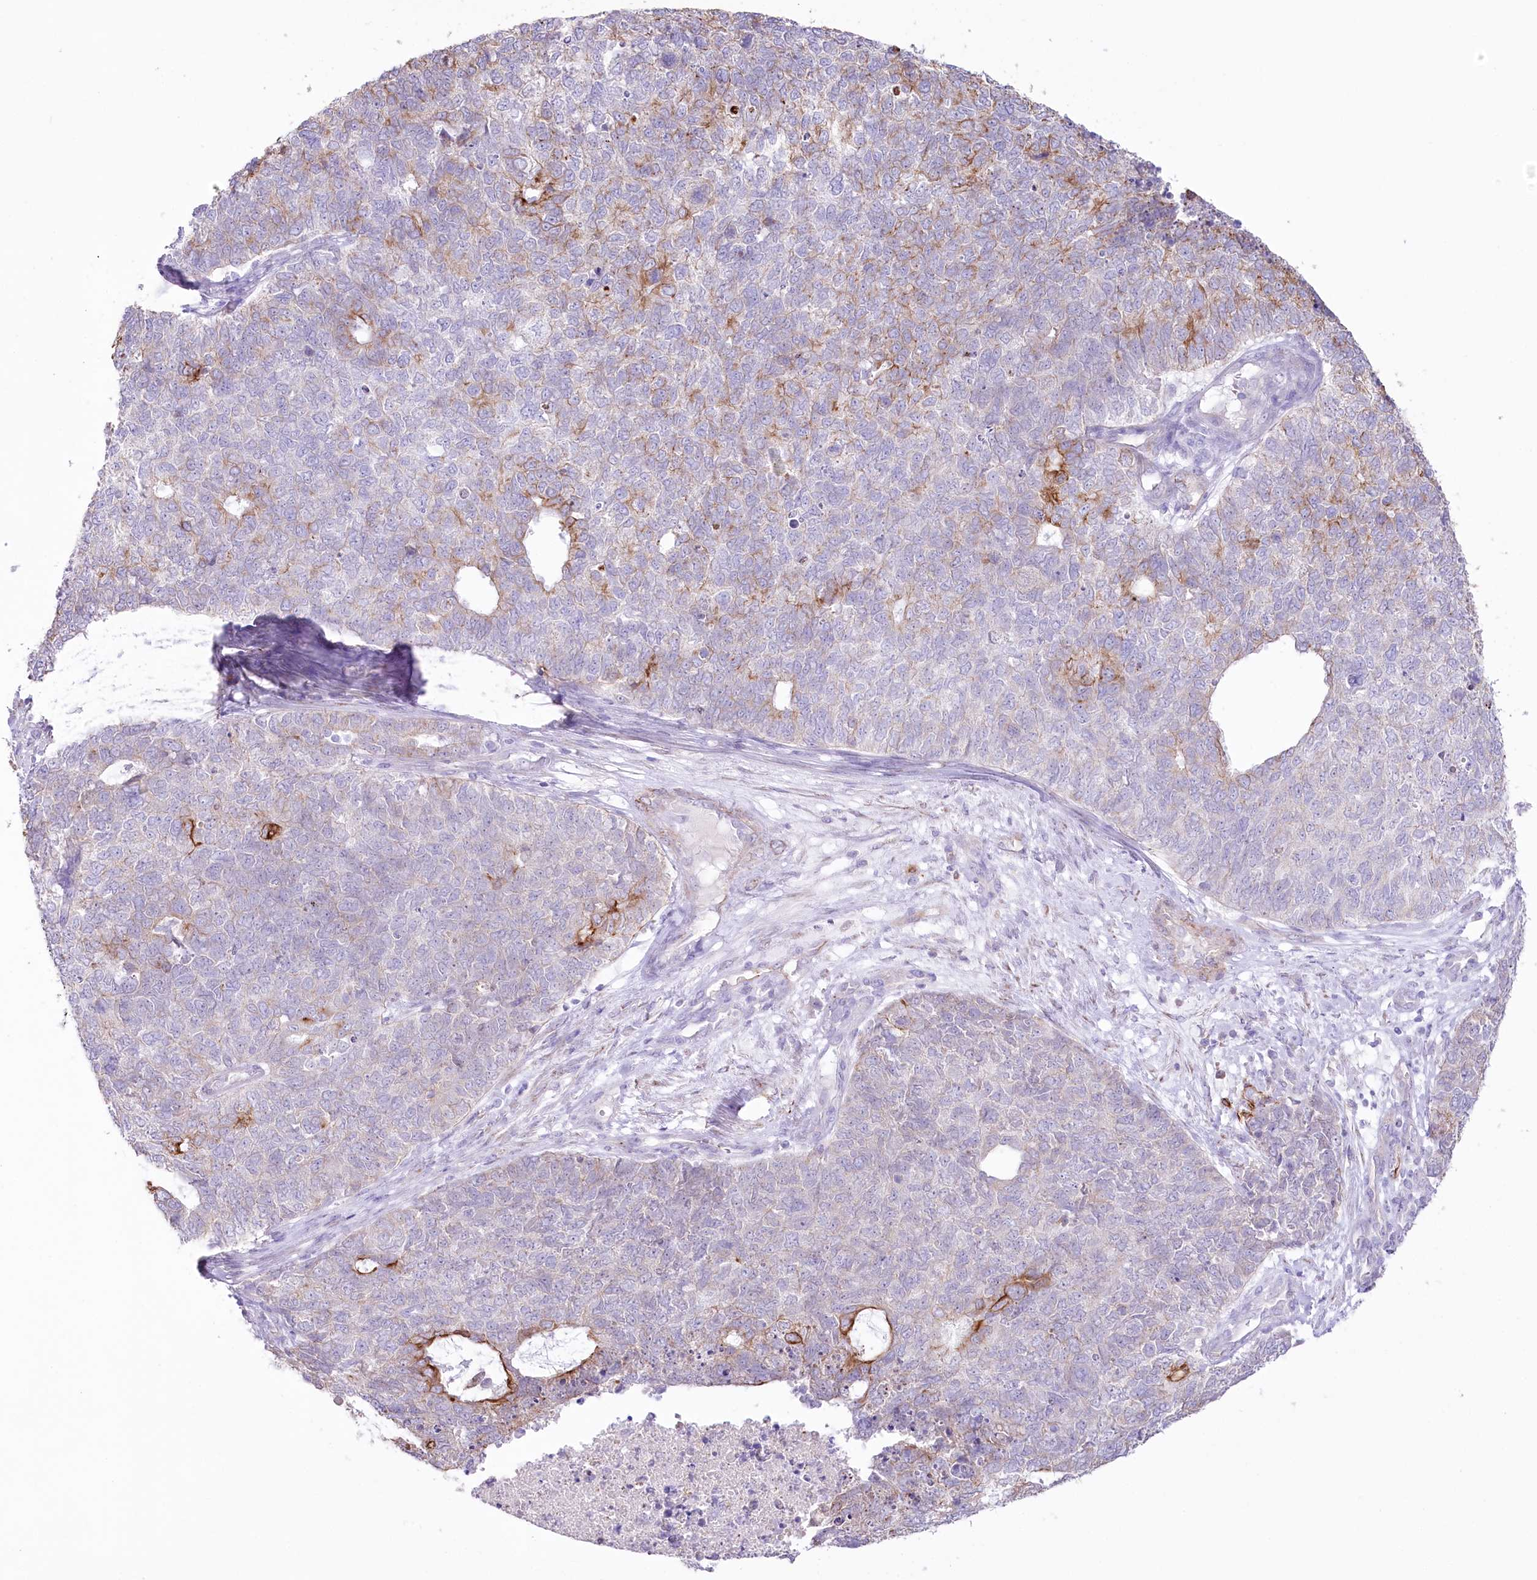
{"staining": {"intensity": "strong", "quantity": "<25%", "location": "cytoplasmic/membranous"}, "tissue": "cervical cancer", "cell_type": "Tumor cells", "image_type": "cancer", "snomed": [{"axis": "morphology", "description": "Squamous cell carcinoma, NOS"}, {"axis": "topography", "description": "Cervix"}], "caption": "Immunohistochemistry photomicrograph of cervical squamous cell carcinoma stained for a protein (brown), which reveals medium levels of strong cytoplasmic/membranous staining in about <25% of tumor cells.", "gene": "SLC39A10", "patient": {"sex": "female", "age": 63}}